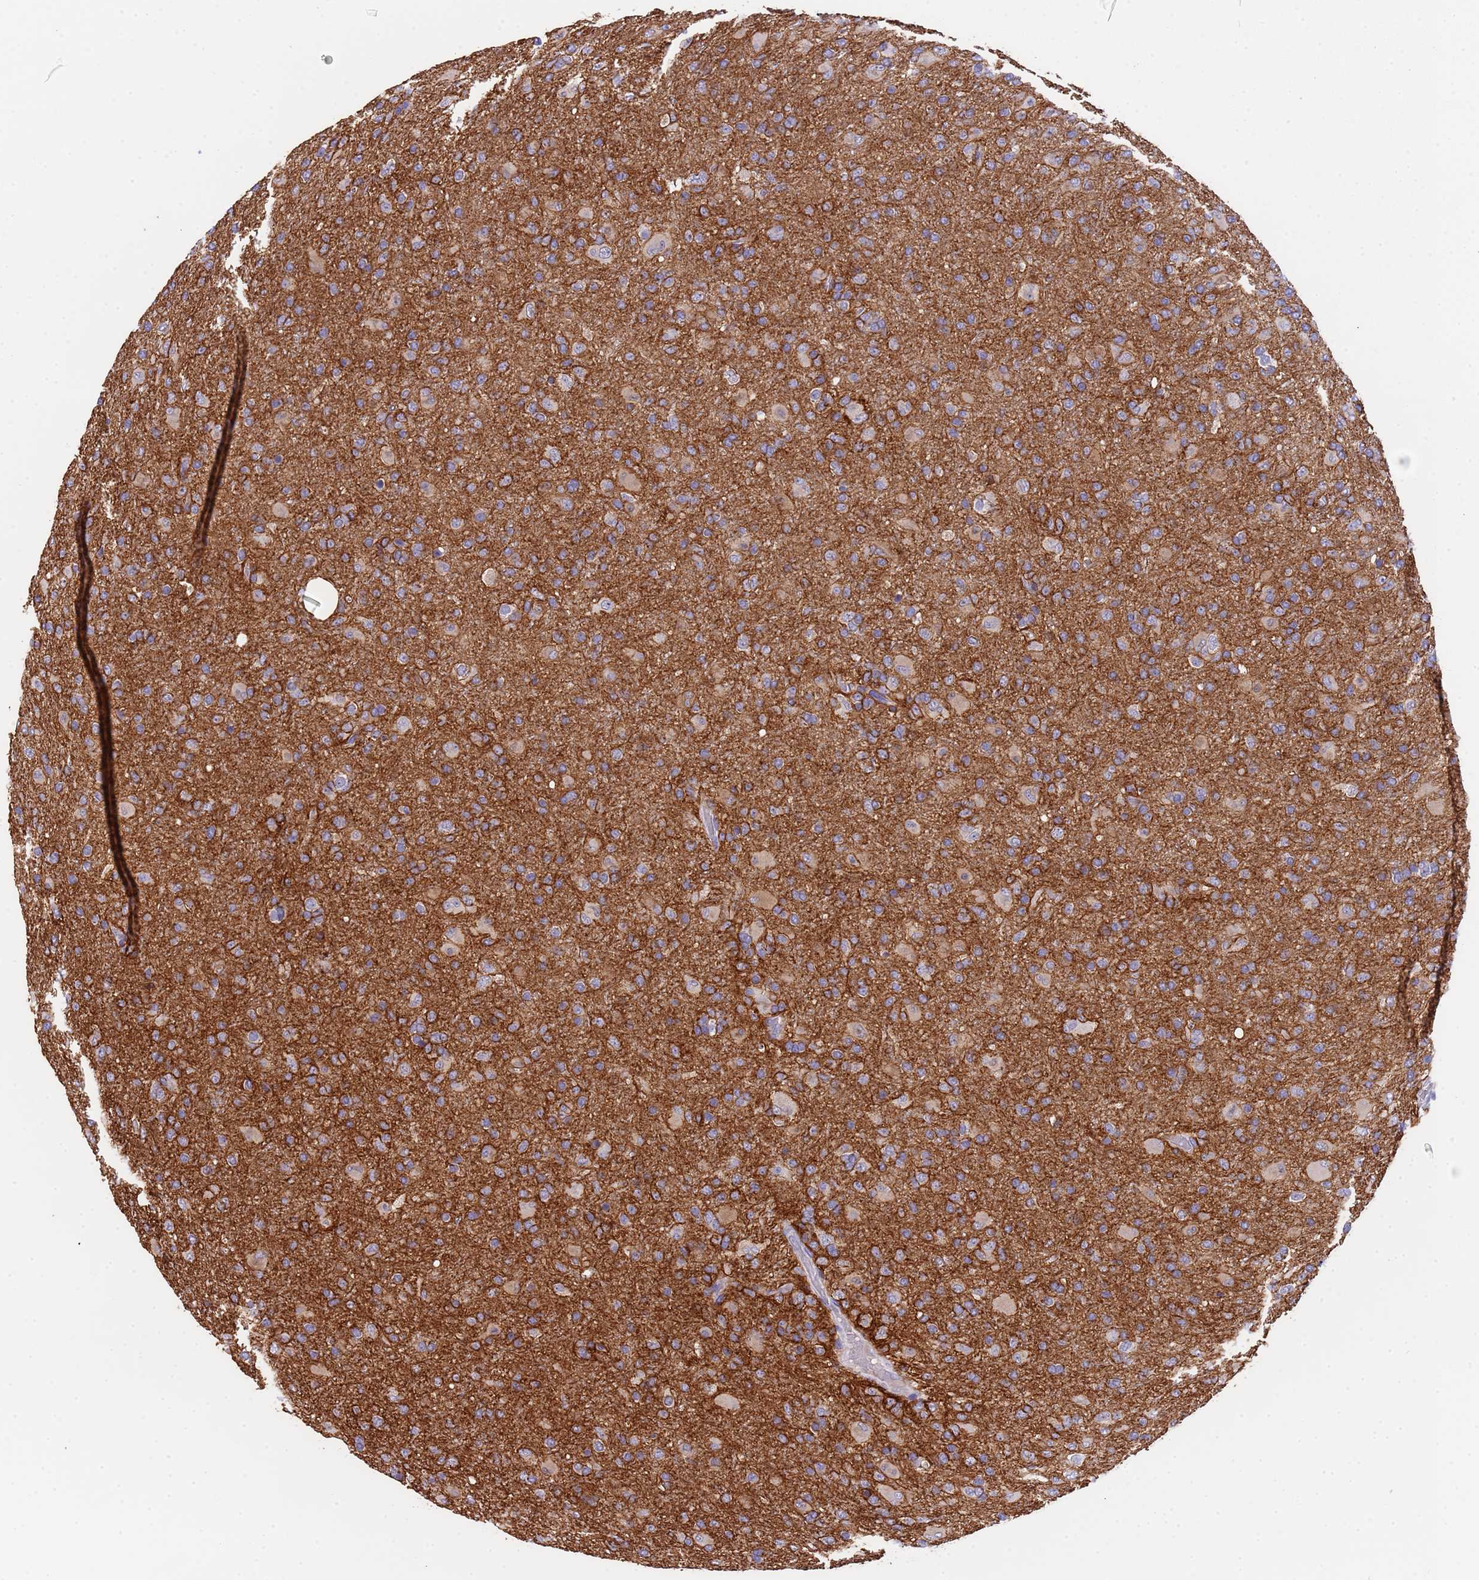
{"staining": {"intensity": "negative", "quantity": "none", "location": "none"}, "tissue": "glioma", "cell_type": "Tumor cells", "image_type": "cancer", "snomed": [{"axis": "morphology", "description": "Glioma, malignant, Low grade"}, {"axis": "topography", "description": "Brain"}], "caption": "This is an immunohistochemistry (IHC) histopathology image of human glioma. There is no positivity in tumor cells.", "gene": "SLC24A3", "patient": {"sex": "male", "age": 65}}